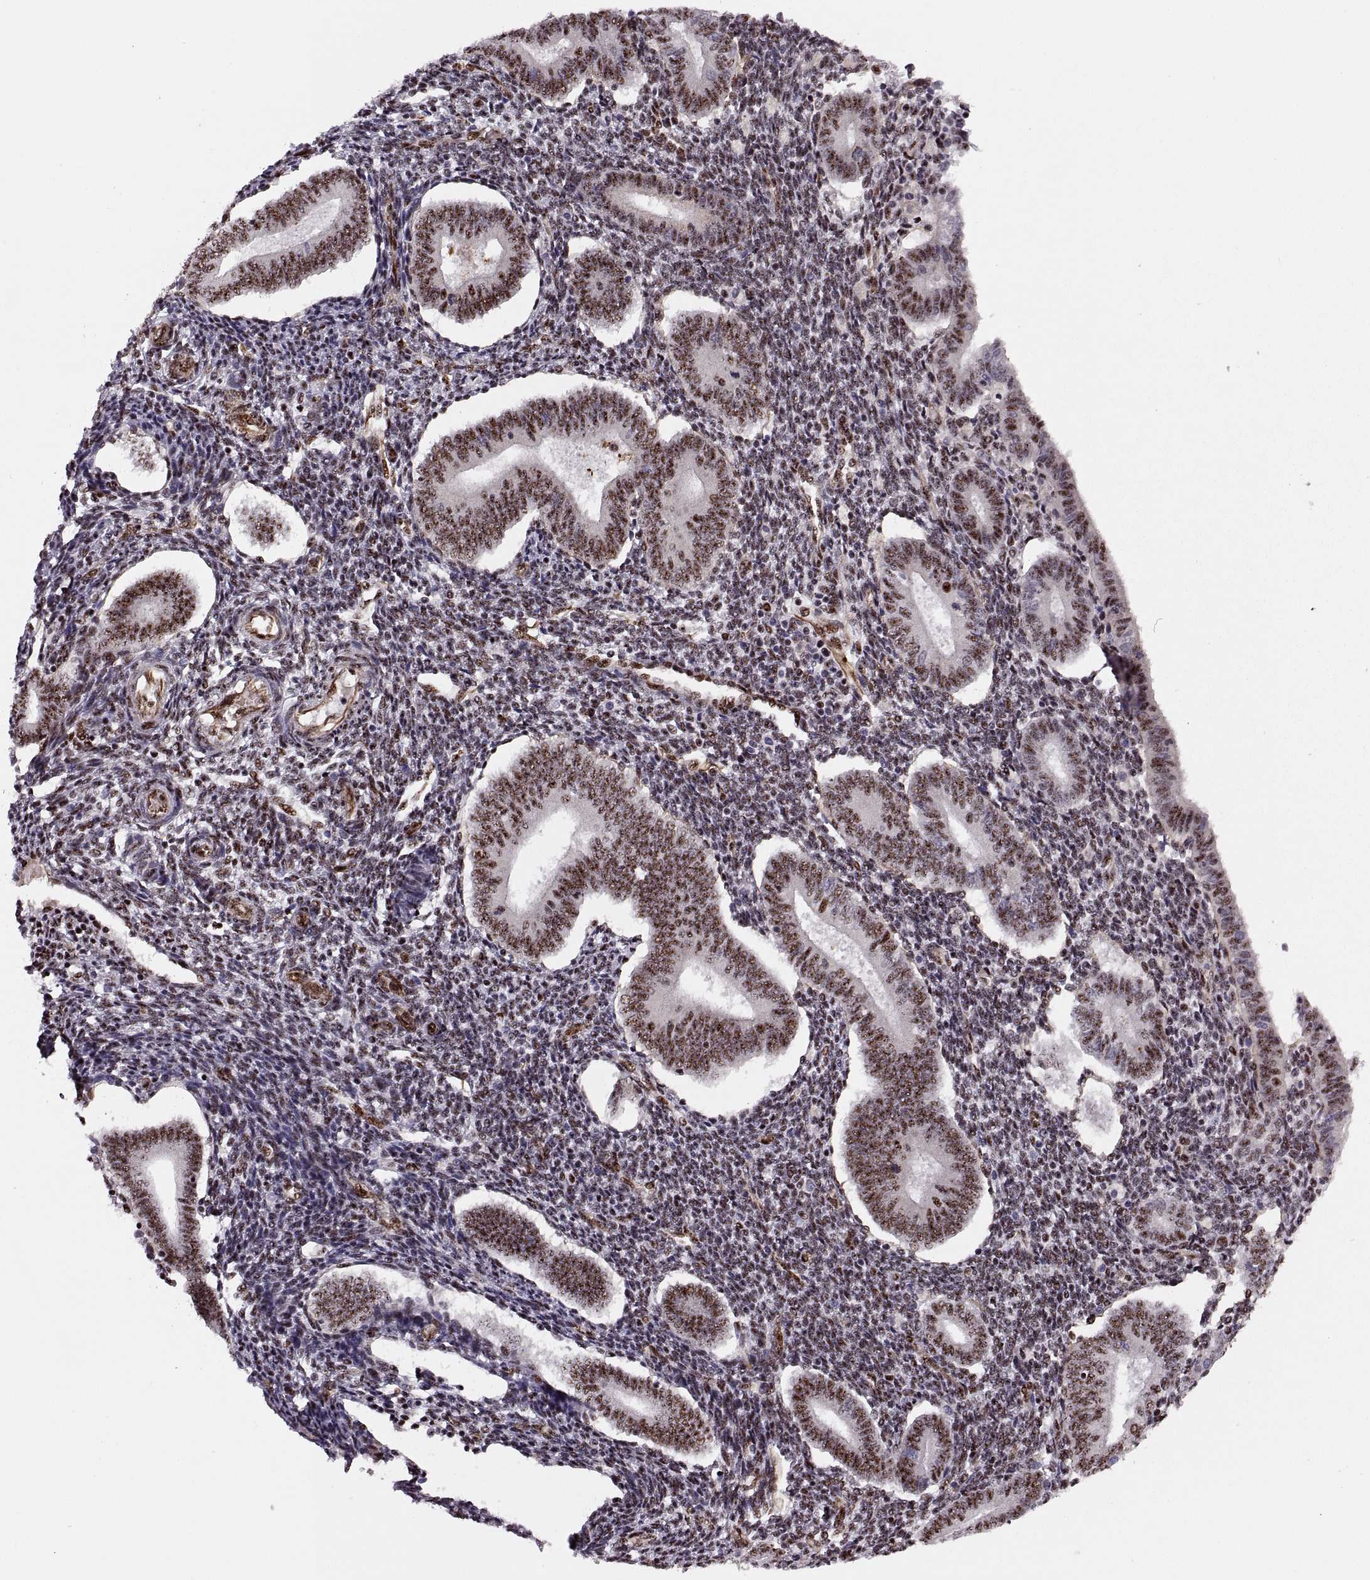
{"staining": {"intensity": "moderate", "quantity": "25%-75%", "location": "nuclear"}, "tissue": "endometrium", "cell_type": "Cells in endometrial stroma", "image_type": "normal", "snomed": [{"axis": "morphology", "description": "Normal tissue, NOS"}, {"axis": "topography", "description": "Endometrium"}], "caption": "Immunohistochemical staining of unremarkable endometrium displays 25%-75% levels of moderate nuclear protein staining in approximately 25%-75% of cells in endometrial stroma.", "gene": "ZCCHC17", "patient": {"sex": "female", "age": 40}}